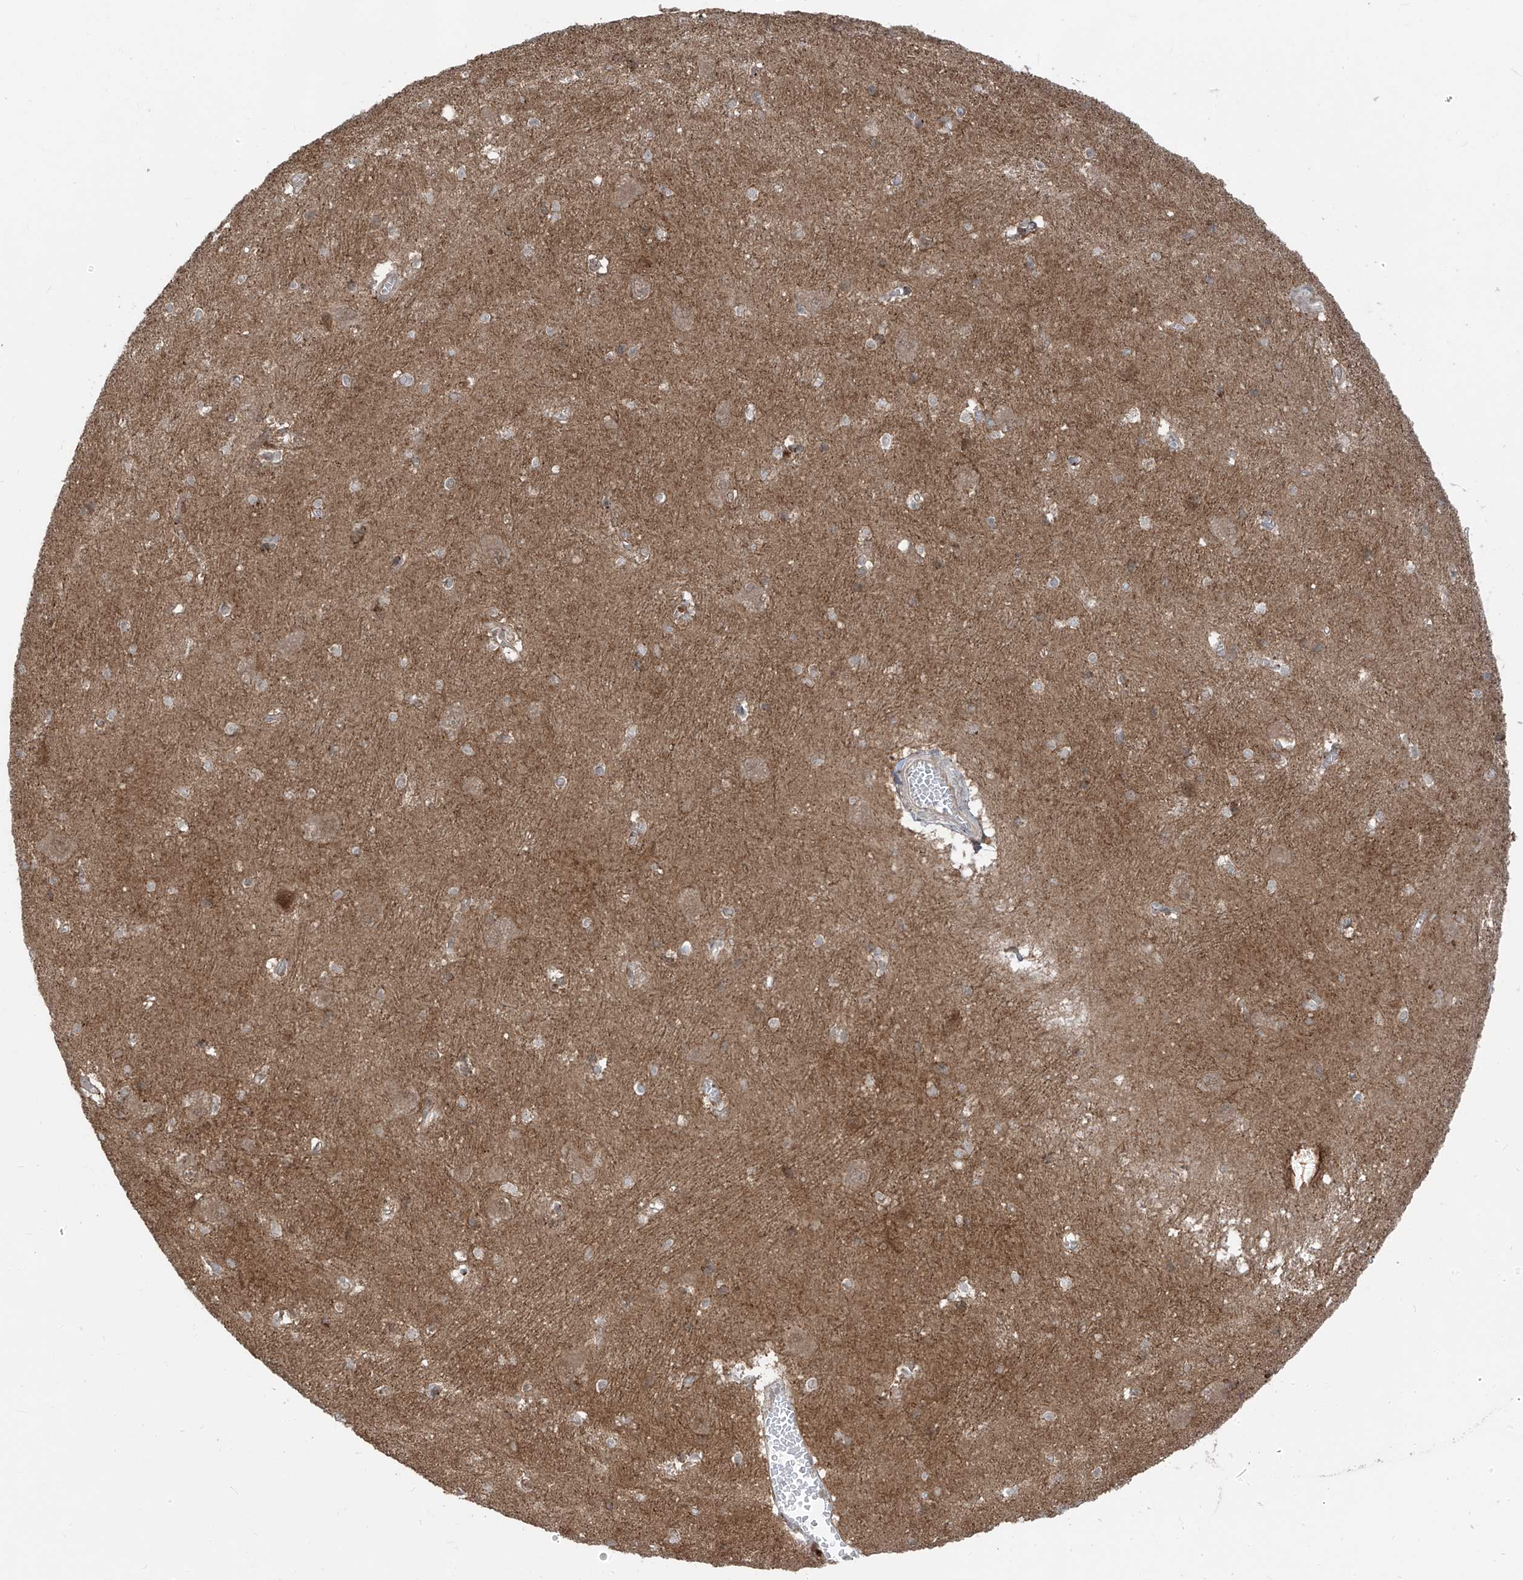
{"staining": {"intensity": "weak", "quantity": "25%-75%", "location": "cytoplasmic/membranous"}, "tissue": "caudate", "cell_type": "Glial cells", "image_type": "normal", "snomed": [{"axis": "morphology", "description": "Normal tissue, NOS"}, {"axis": "topography", "description": "Lateral ventricle wall"}], "caption": "IHC (DAB) staining of benign human caudate reveals weak cytoplasmic/membranous protein expression in approximately 25%-75% of glial cells. (DAB IHC with brightfield microscopy, high magnification).", "gene": "PDE11A", "patient": {"sex": "male", "age": 37}}